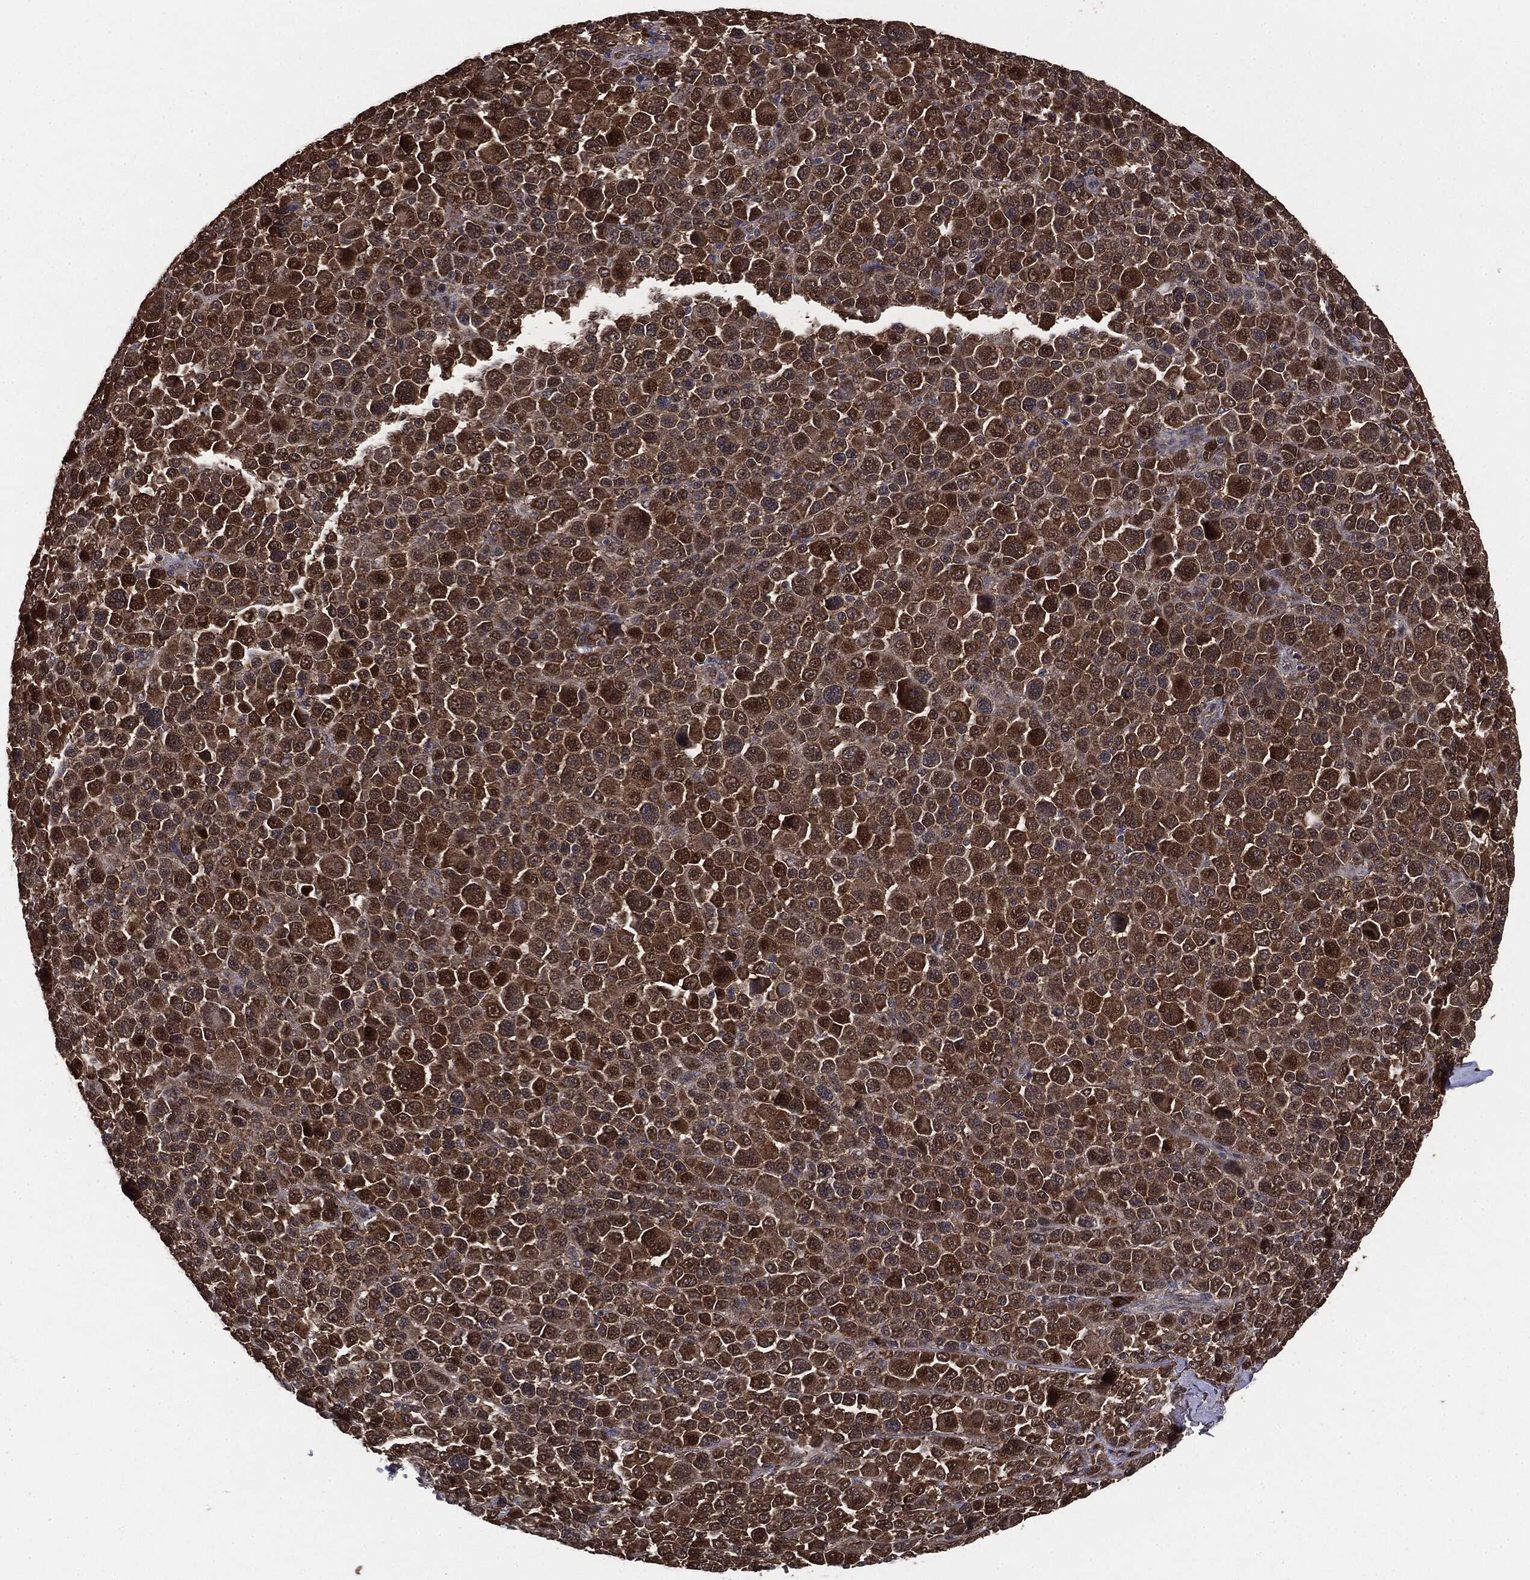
{"staining": {"intensity": "strong", "quantity": ">75%", "location": "cytoplasmic/membranous"}, "tissue": "melanoma", "cell_type": "Tumor cells", "image_type": "cancer", "snomed": [{"axis": "morphology", "description": "Malignant melanoma, NOS"}, {"axis": "topography", "description": "Skin"}], "caption": "There is high levels of strong cytoplasmic/membranous staining in tumor cells of malignant melanoma, as demonstrated by immunohistochemical staining (brown color).", "gene": "NME1", "patient": {"sex": "female", "age": 57}}